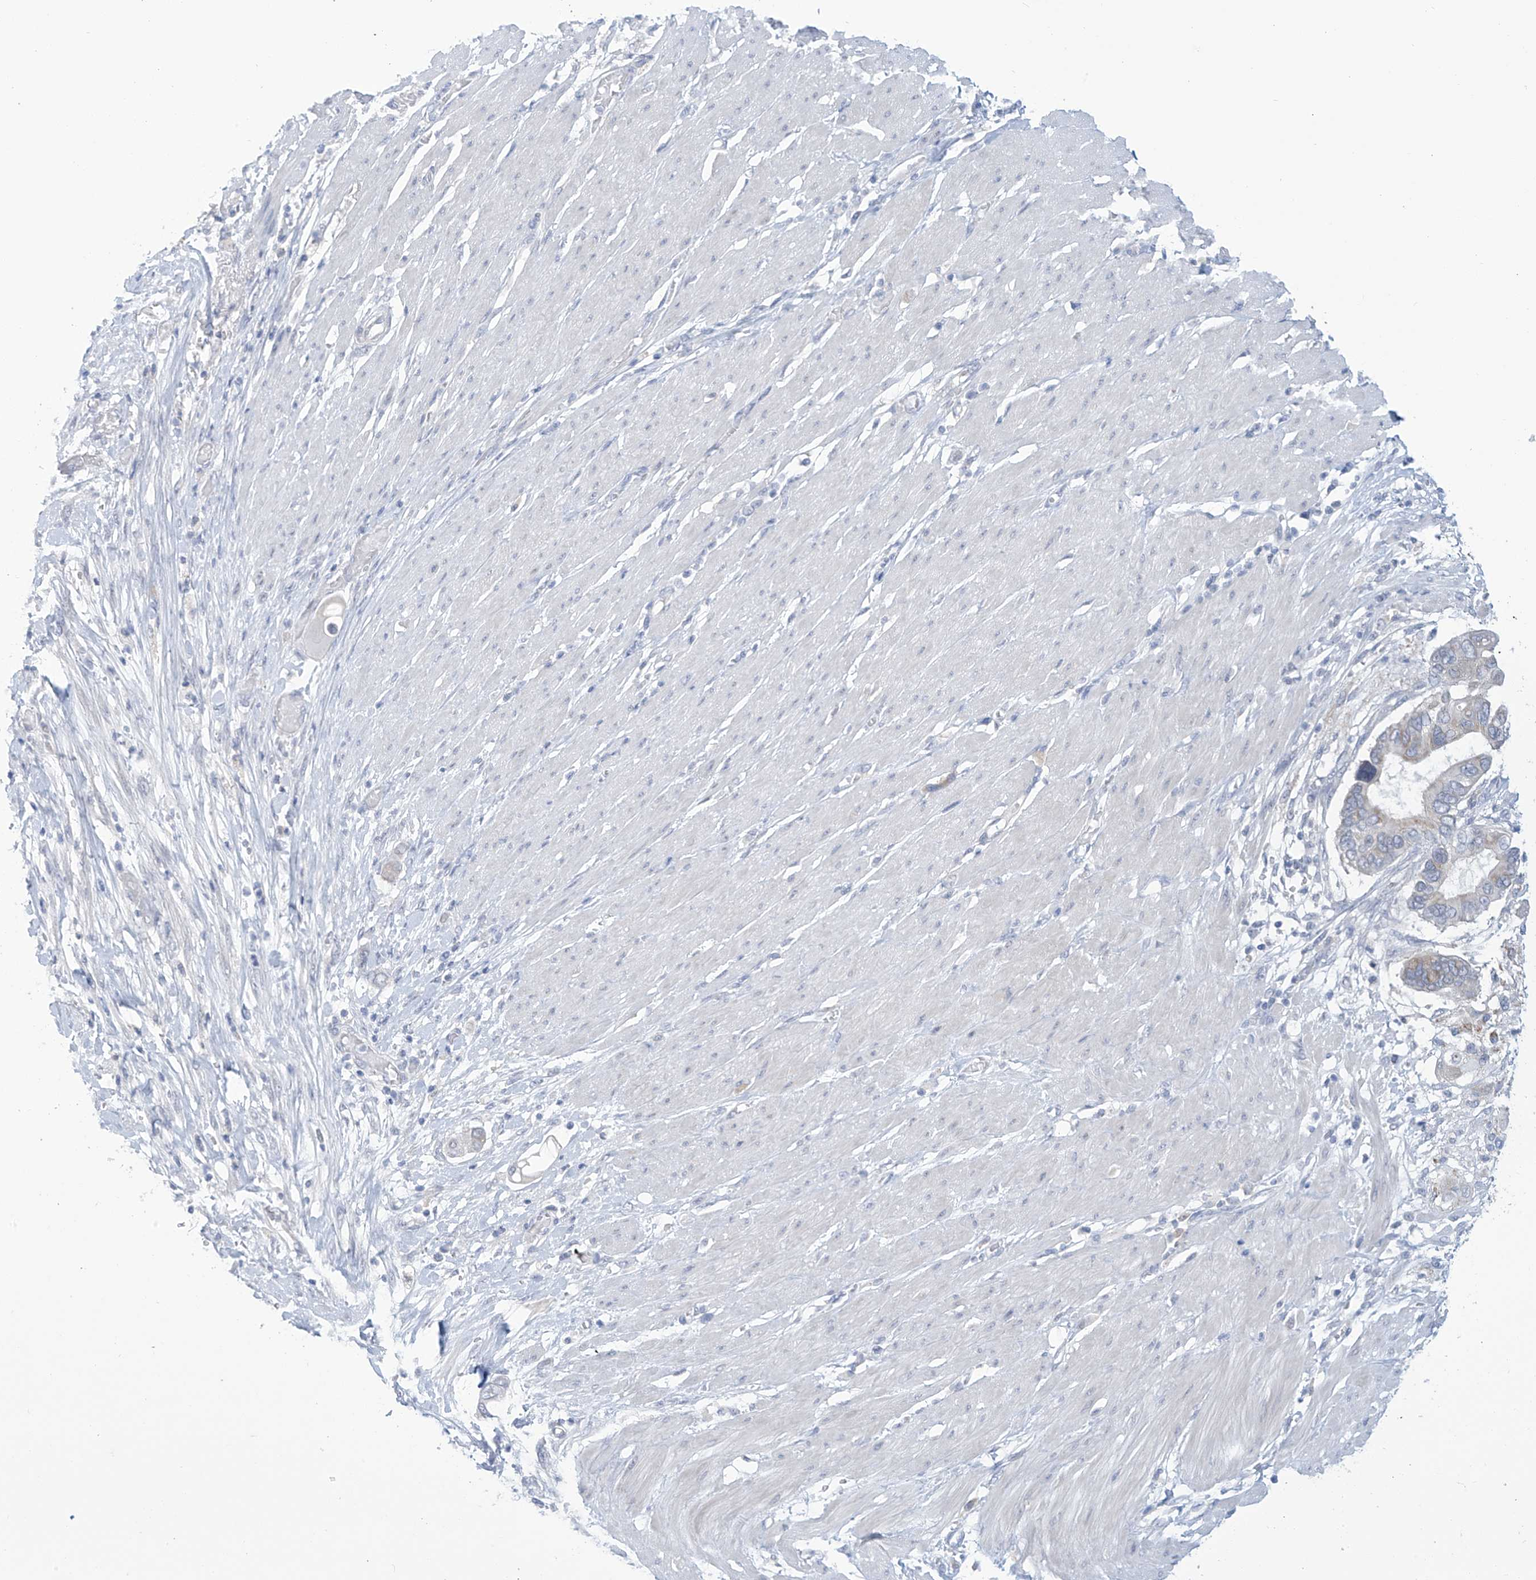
{"staining": {"intensity": "negative", "quantity": "none", "location": "none"}, "tissue": "pancreatic cancer", "cell_type": "Tumor cells", "image_type": "cancer", "snomed": [{"axis": "morphology", "description": "Adenocarcinoma, NOS"}, {"axis": "topography", "description": "Pancreas"}], "caption": "The histopathology image reveals no significant staining in tumor cells of pancreatic cancer (adenocarcinoma).", "gene": "IBA57", "patient": {"sex": "male", "age": 68}}